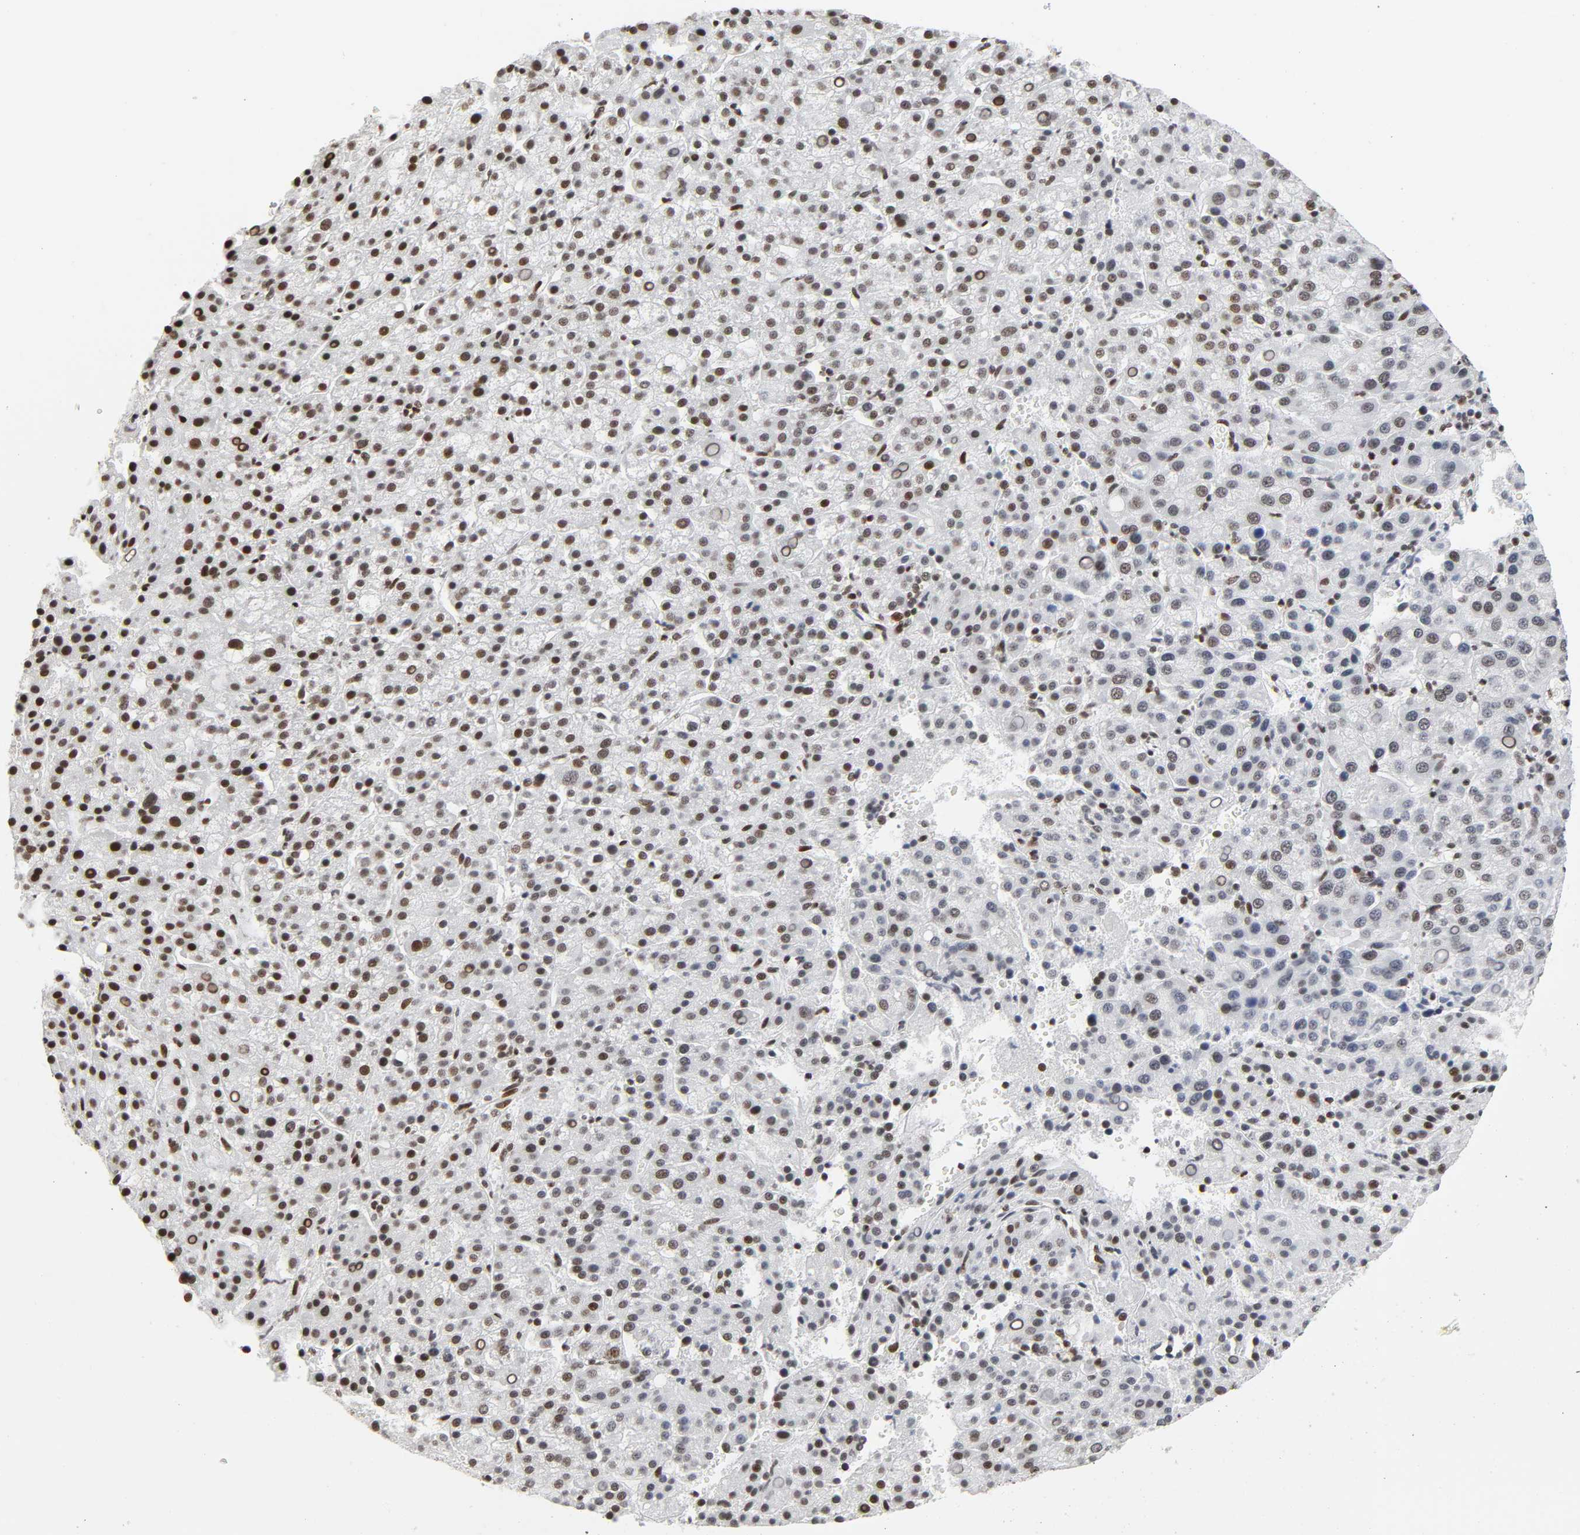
{"staining": {"intensity": "moderate", "quantity": ">75%", "location": "nuclear"}, "tissue": "liver cancer", "cell_type": "Tumor cells", "image_type": "cancer", "snomed": [{"axis": "morphology", "description": "Carcinoma, Hepatocellular, NOS"}, {"axis": "topography", "description": "Liver"}], "caption": "Protein expression analysis of liver cancer (hepatocellular carcinoma) exhibits moderate nuclear positivity in about >75% of tumor cells. (Brightfield microscopy of DAB IHC at high magnification).", "gene": "SUMO1", "patient": {"sex": "female", "age": 58}}